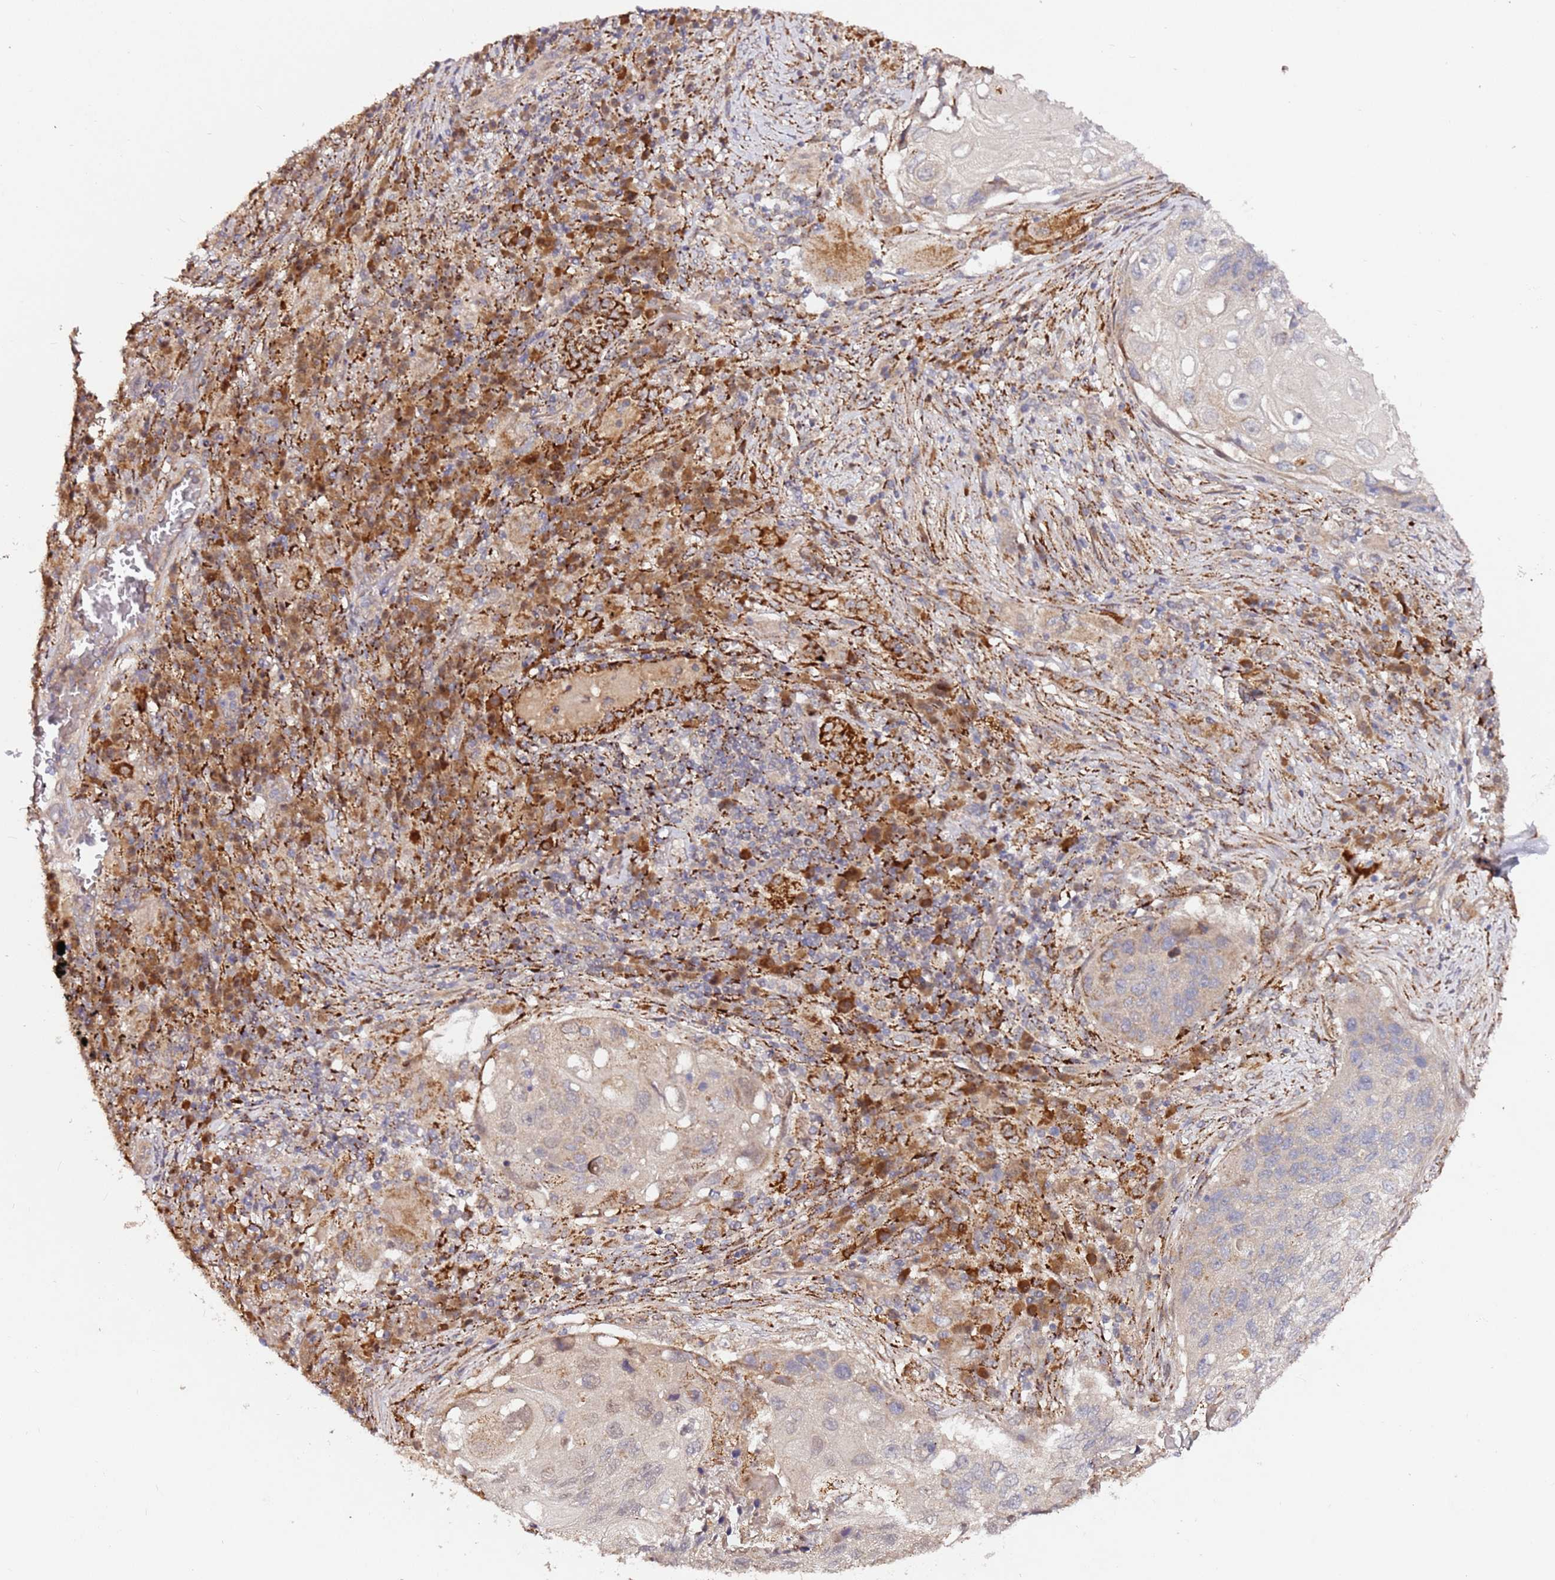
{"staining": {"intensity": "negative", "quantity": "none", "location": "none"}, "tissue": "lung cancer", "cell_type": "Tumor cells", "image_type": "cancer", "snomed": [{"axis": "morphology", "description": "Squamous cell carcinoma, NOS"}, {"axis": "topography", "description": "Lung"}], "caption": "Immunohistochemistry (IHC) photomicrograph of neoplastic tissue: human squamous cell carcinoma (lung) stained with DAB (3,3'-diaminobenzidine) demonstrates no significant protein expression in tumor cells.", "gene": "ALG11", "patient": {"sex": "female", "age": 63}}